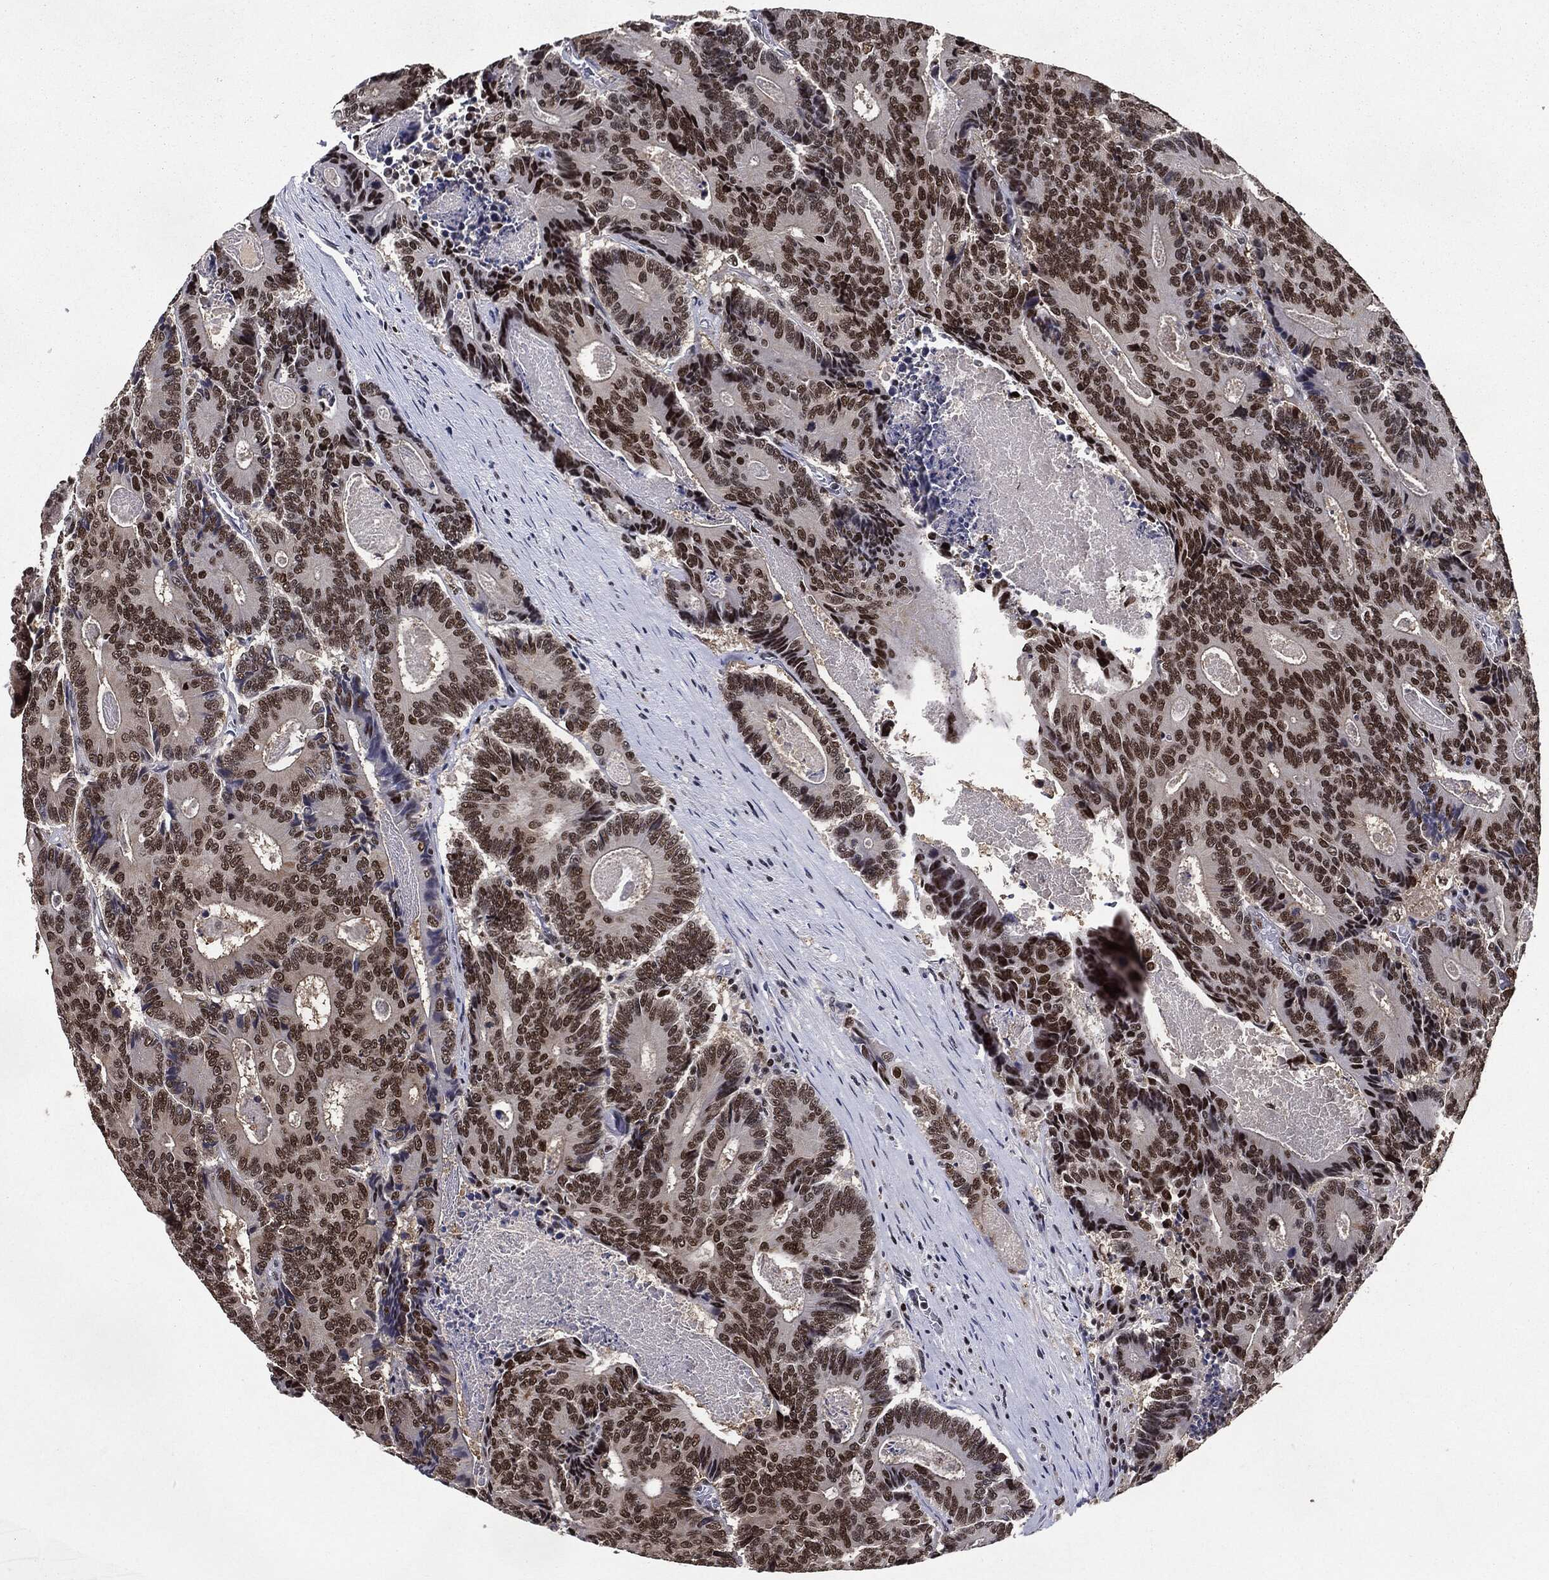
{"staining": {"intensity": "strong", "quantity": ">75%", "location": "nuclear"}, "tissue": "colorectal cancer", "cell_type": "Tumor cells", "image_type": "cancer", "snomed": [{"axis": "morphology", "description": "Adenocarcinoma, NOS"}, {"axis": "topography", "description": "Colon"}], "caption": "Immunohistochemical staining of colorectal cancer exhibits strong nuclear protein staining in approximately >75% of tumor cells.", "gene": "JUN", "patient": {"sex": "male", "age": 83}}